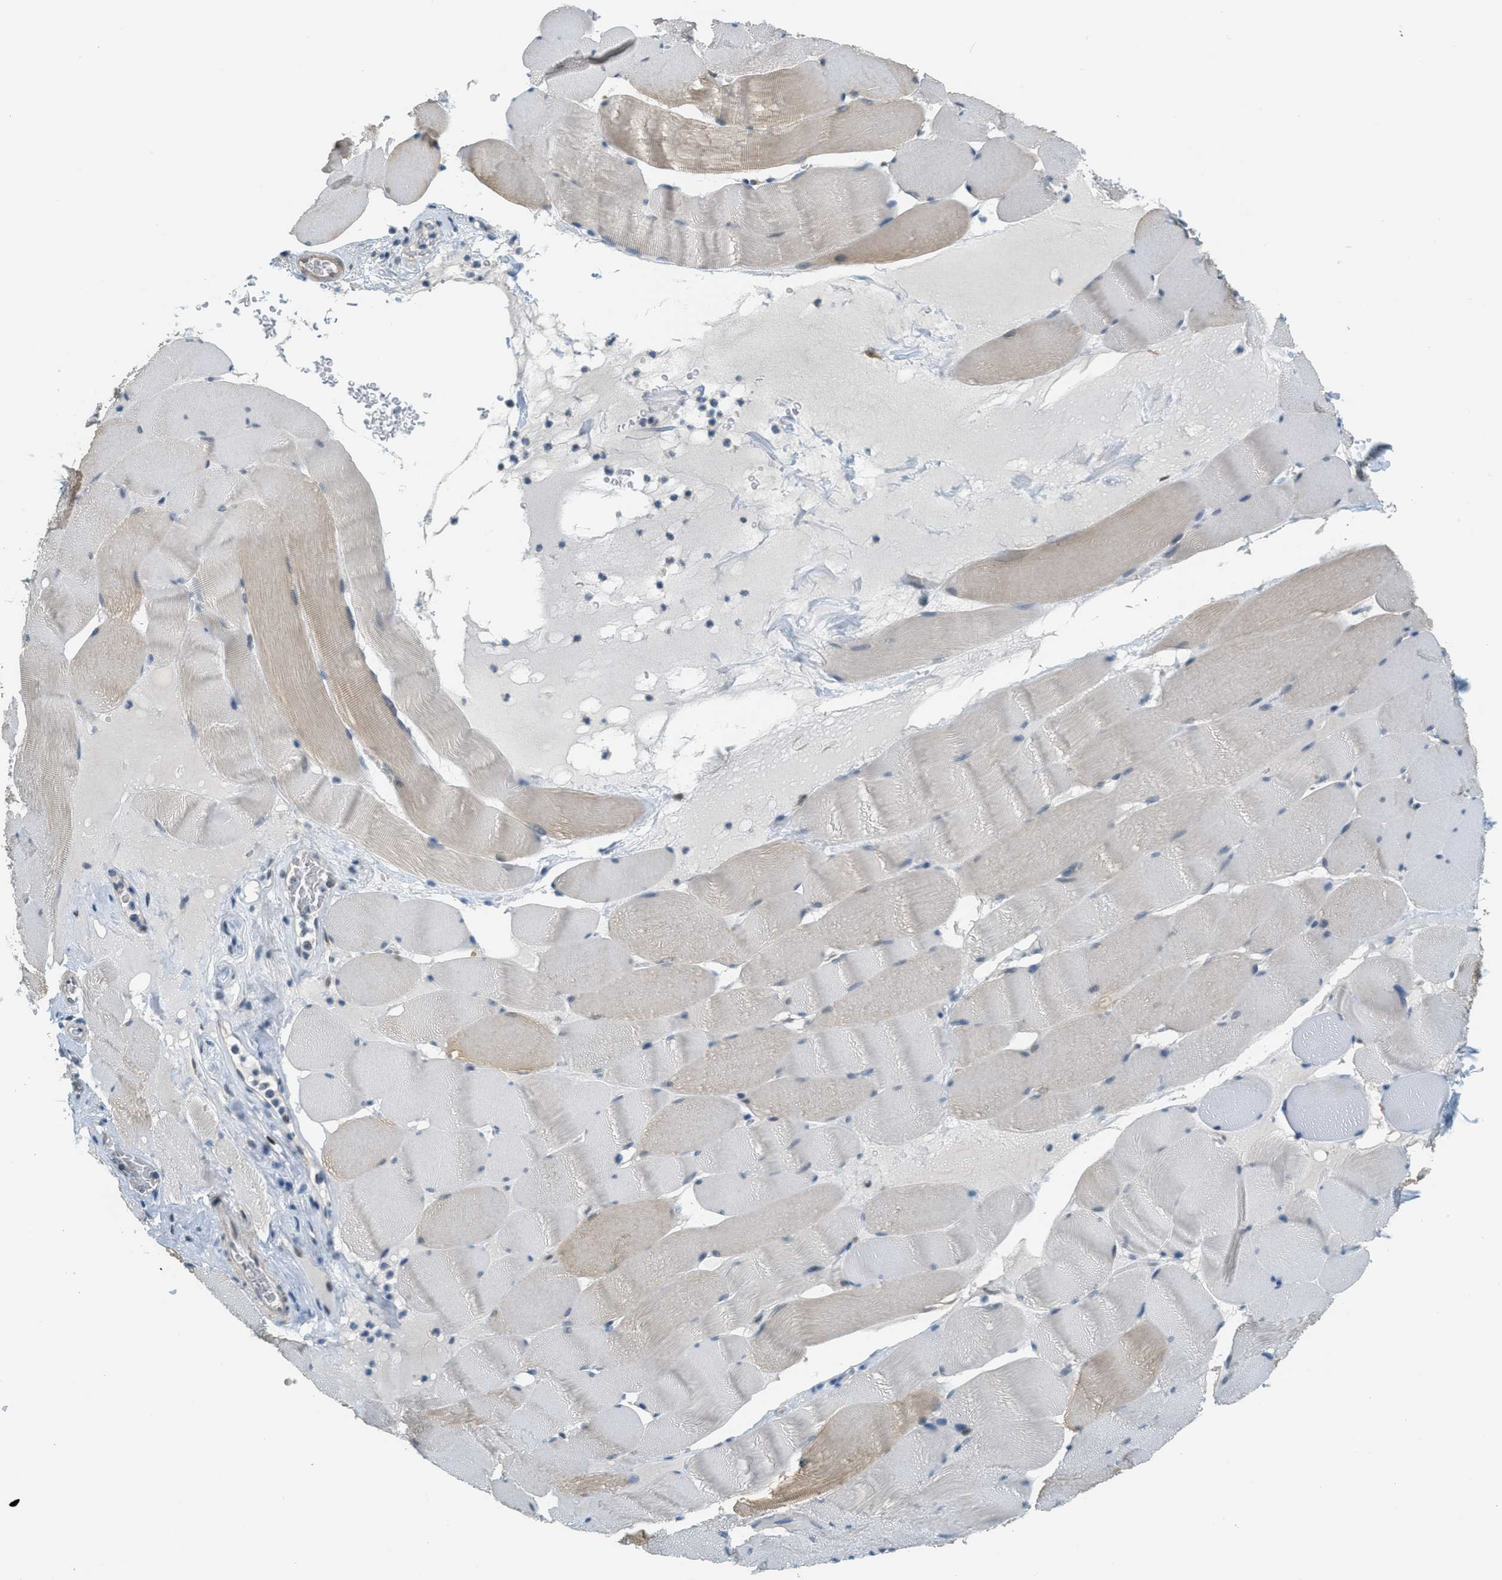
{"staining": {"intensity": "negative", "quantity": "none", "location": "none"}, "tissue": "skeletal muscle", "cell_type": "Myocytes", "image_type": "normal", "snomed": [{"axis": "morphology", "description": "Normal tissue, NOS"}, {"axis": "topography", "description": "Skeletal muscle"}], "caption": "The image displays no significant positivity in myocytes of skeletal muscle.", "gene": "TCF3", "patient": {"sex": "male", "age": 62}}